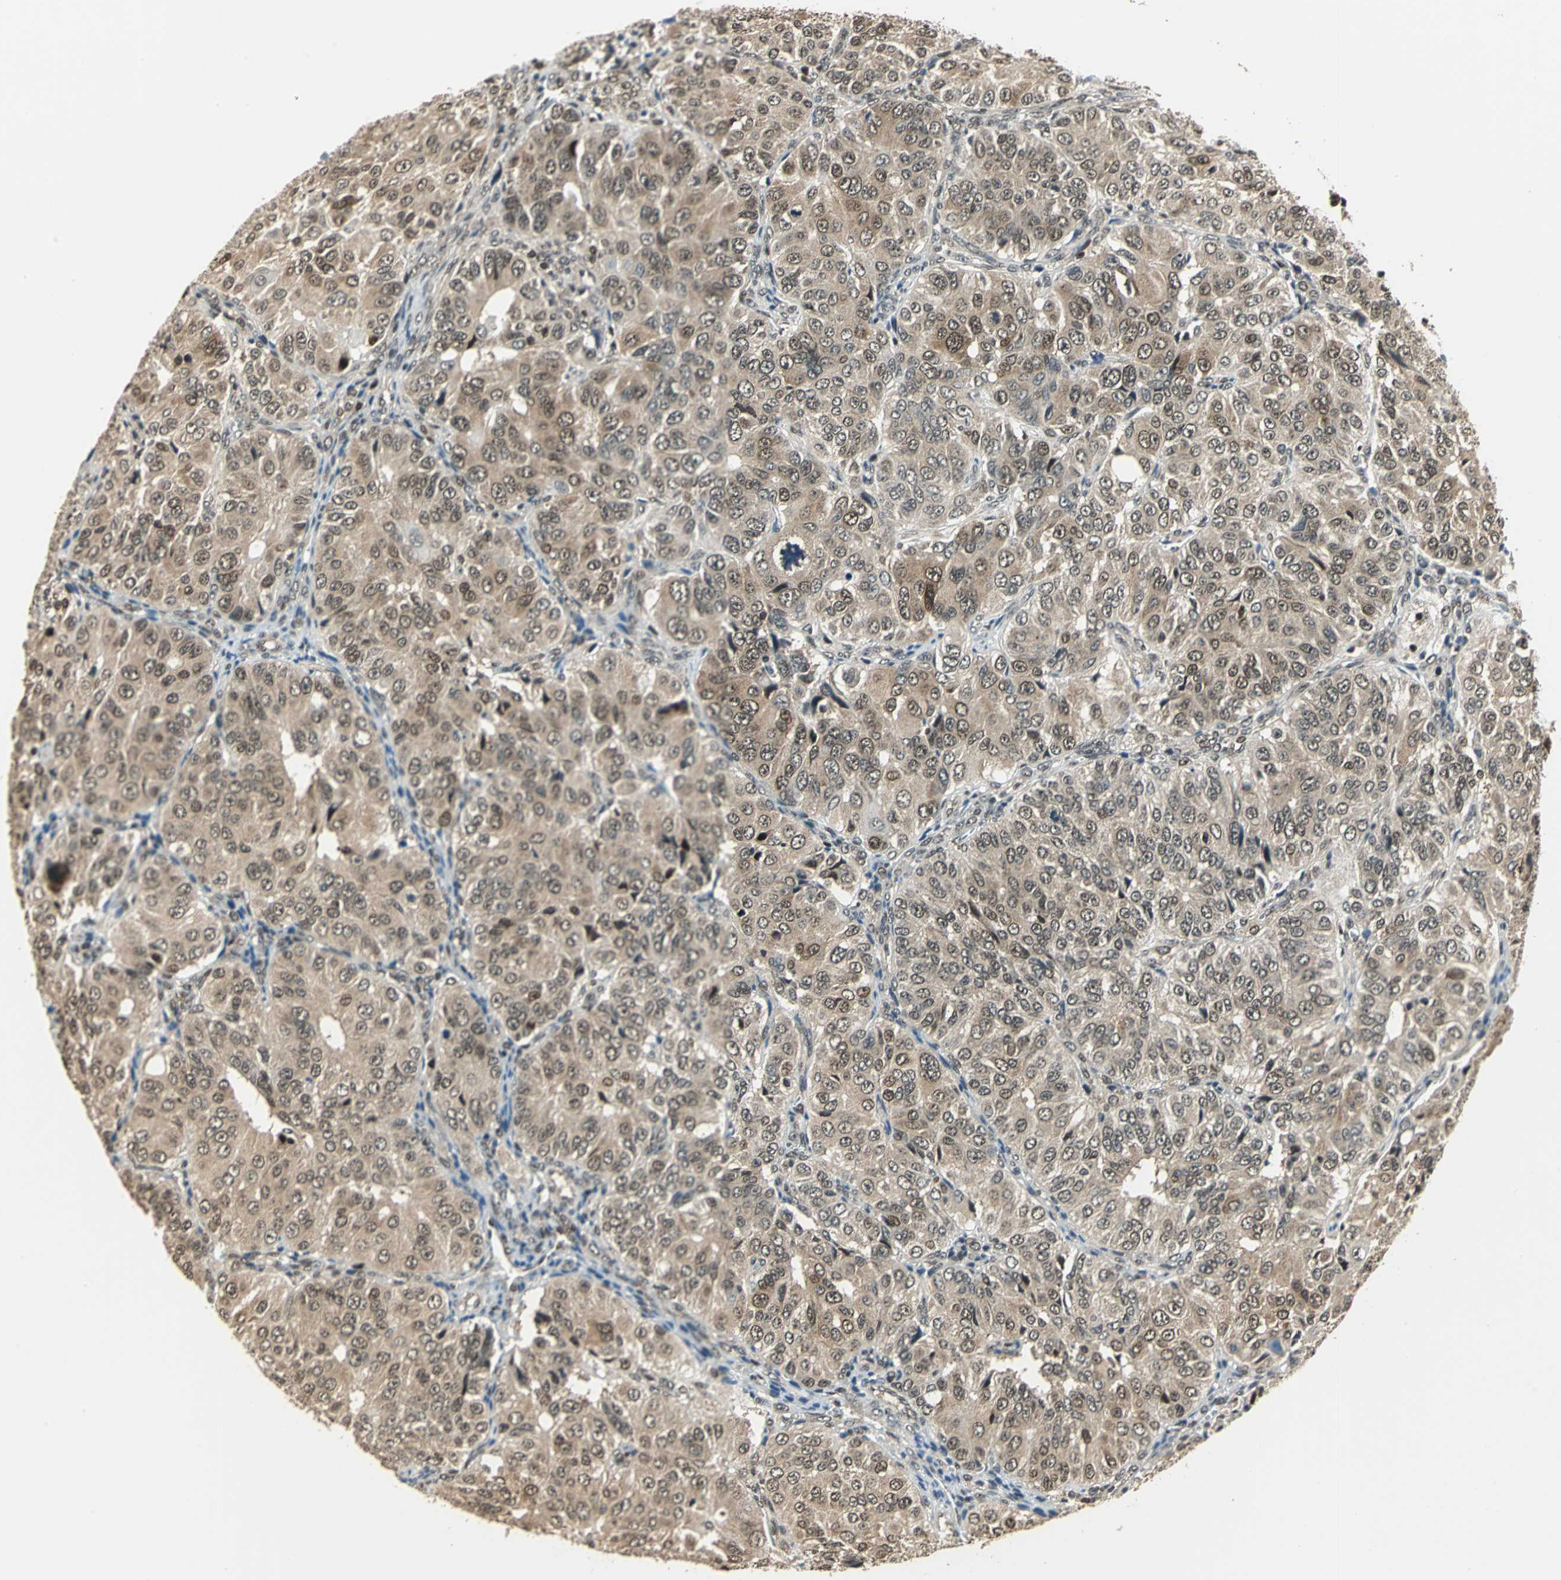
{"staining": {"intensity": "weak", "quantity": ">75%", "location": "cytoplasmic/membranous,nuclear"}, "tissue": "ovarian cancer", "cell_type": "Tumor cells", "image_type": "cancer", "snomed": [{"axis": "morphology", "description": "Carcinoma, endometroid"}, {"axis": "topography", "description": "Ovary"}], "caption": "The image shows immunohistochemical staining of ovarian cancer. There is weak cytoplasmic/membranous and nuclear expression is seen in approximately >75% of tumor cells. (IHC, brightfield microscopy, high magnification).", "gene": "PSMC3", "patient": {"sex": "female", "age": 51}}